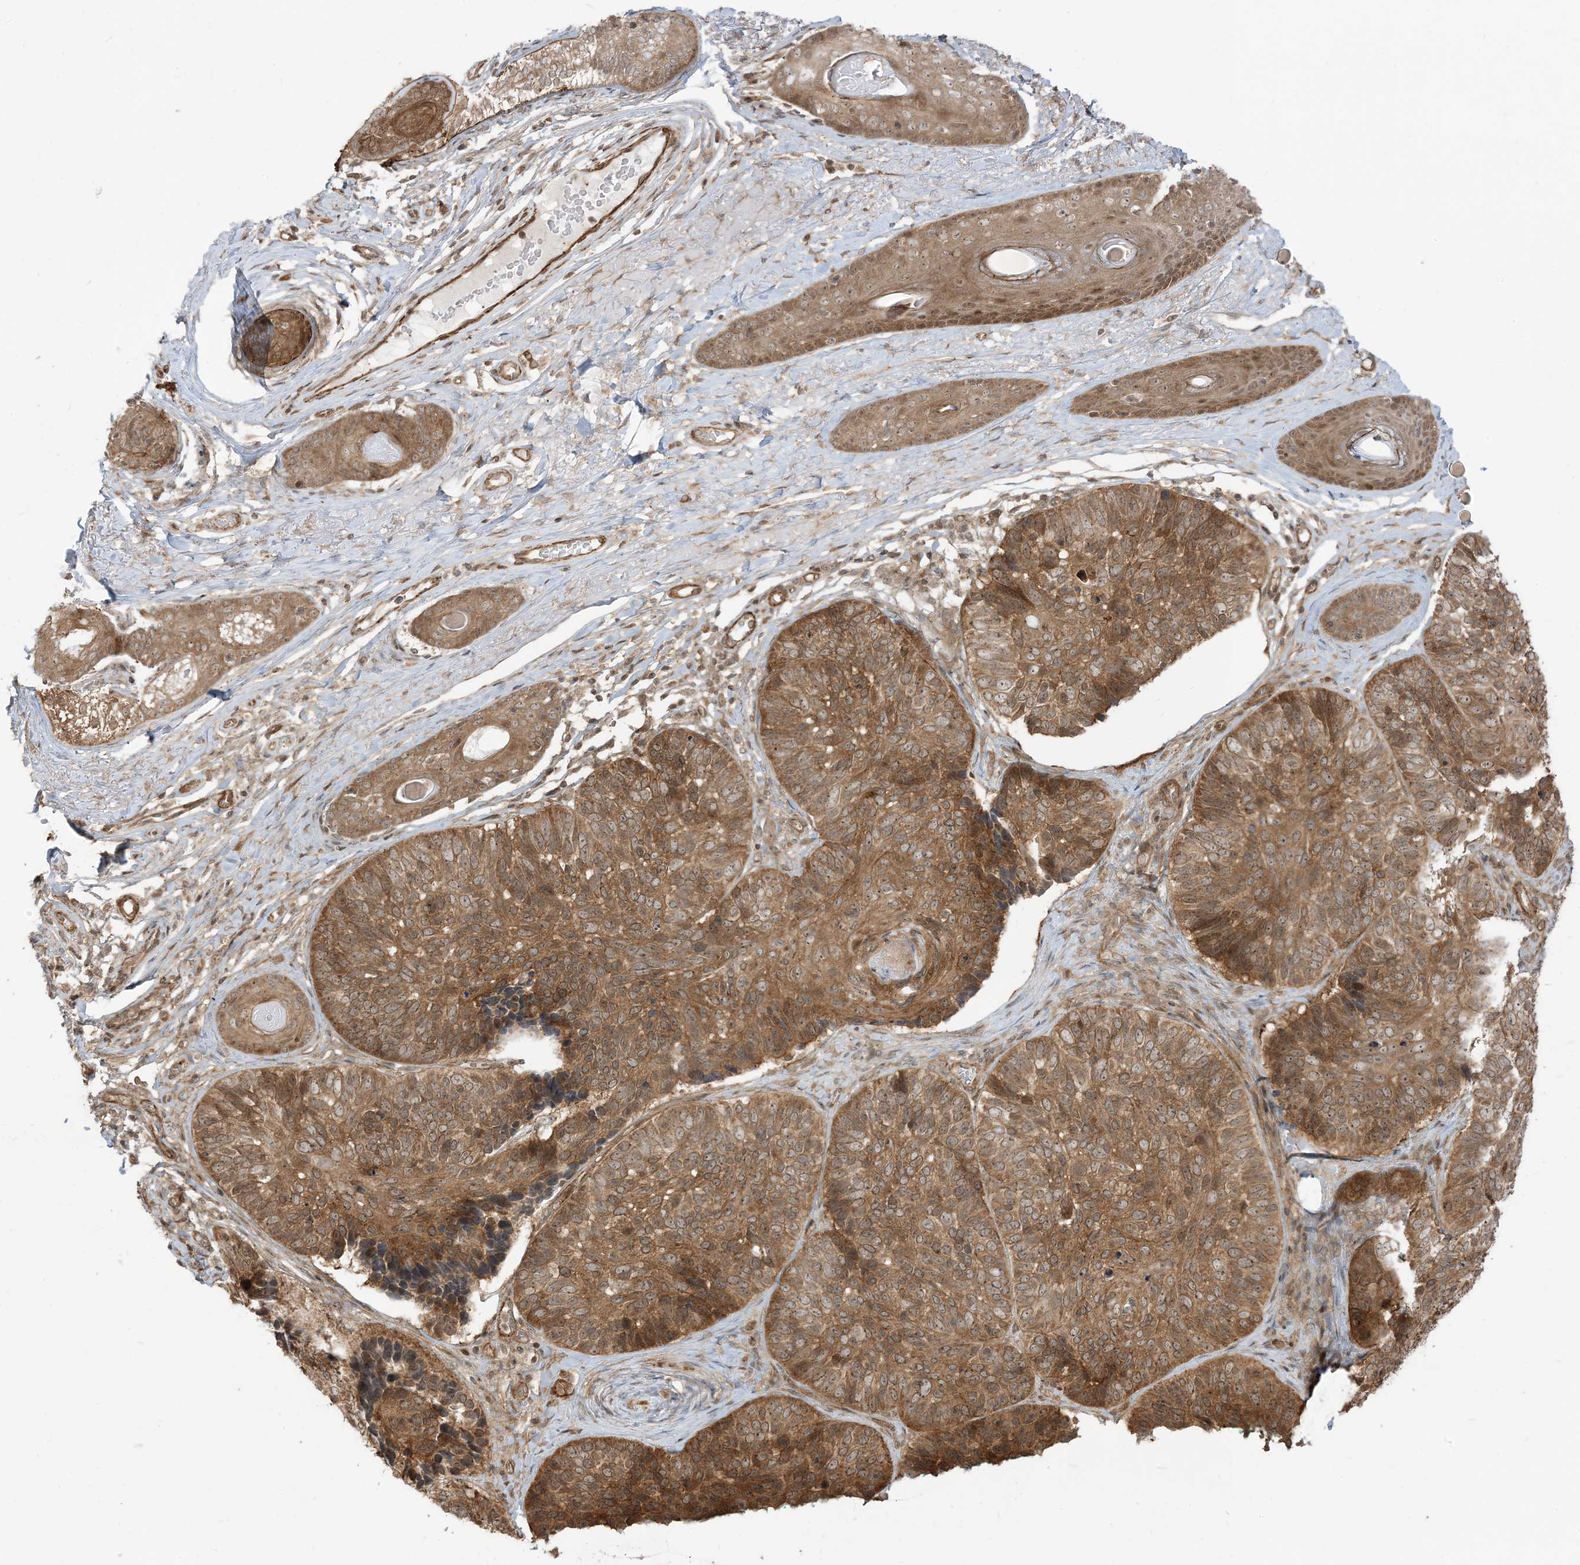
{"staining": {"intensity": "moderate", "quantity": ">75%", "location": "cytoplasmic/membranous,nuclear"}, "tissue": "skin cancer", "cell_type": "Tumor cells", "image_type": "cancer", "snomed": [{"axis": "morphology", "description": "Basal cell carcinoma"}, {"axis": "topography", "description": "Skin"}], "caption": "Skin cancer stained with a protein marker demonstrates moderate staining in tumor cells.", "gene": "TBCC", "patient": {"sex": "male", "age": 62}}